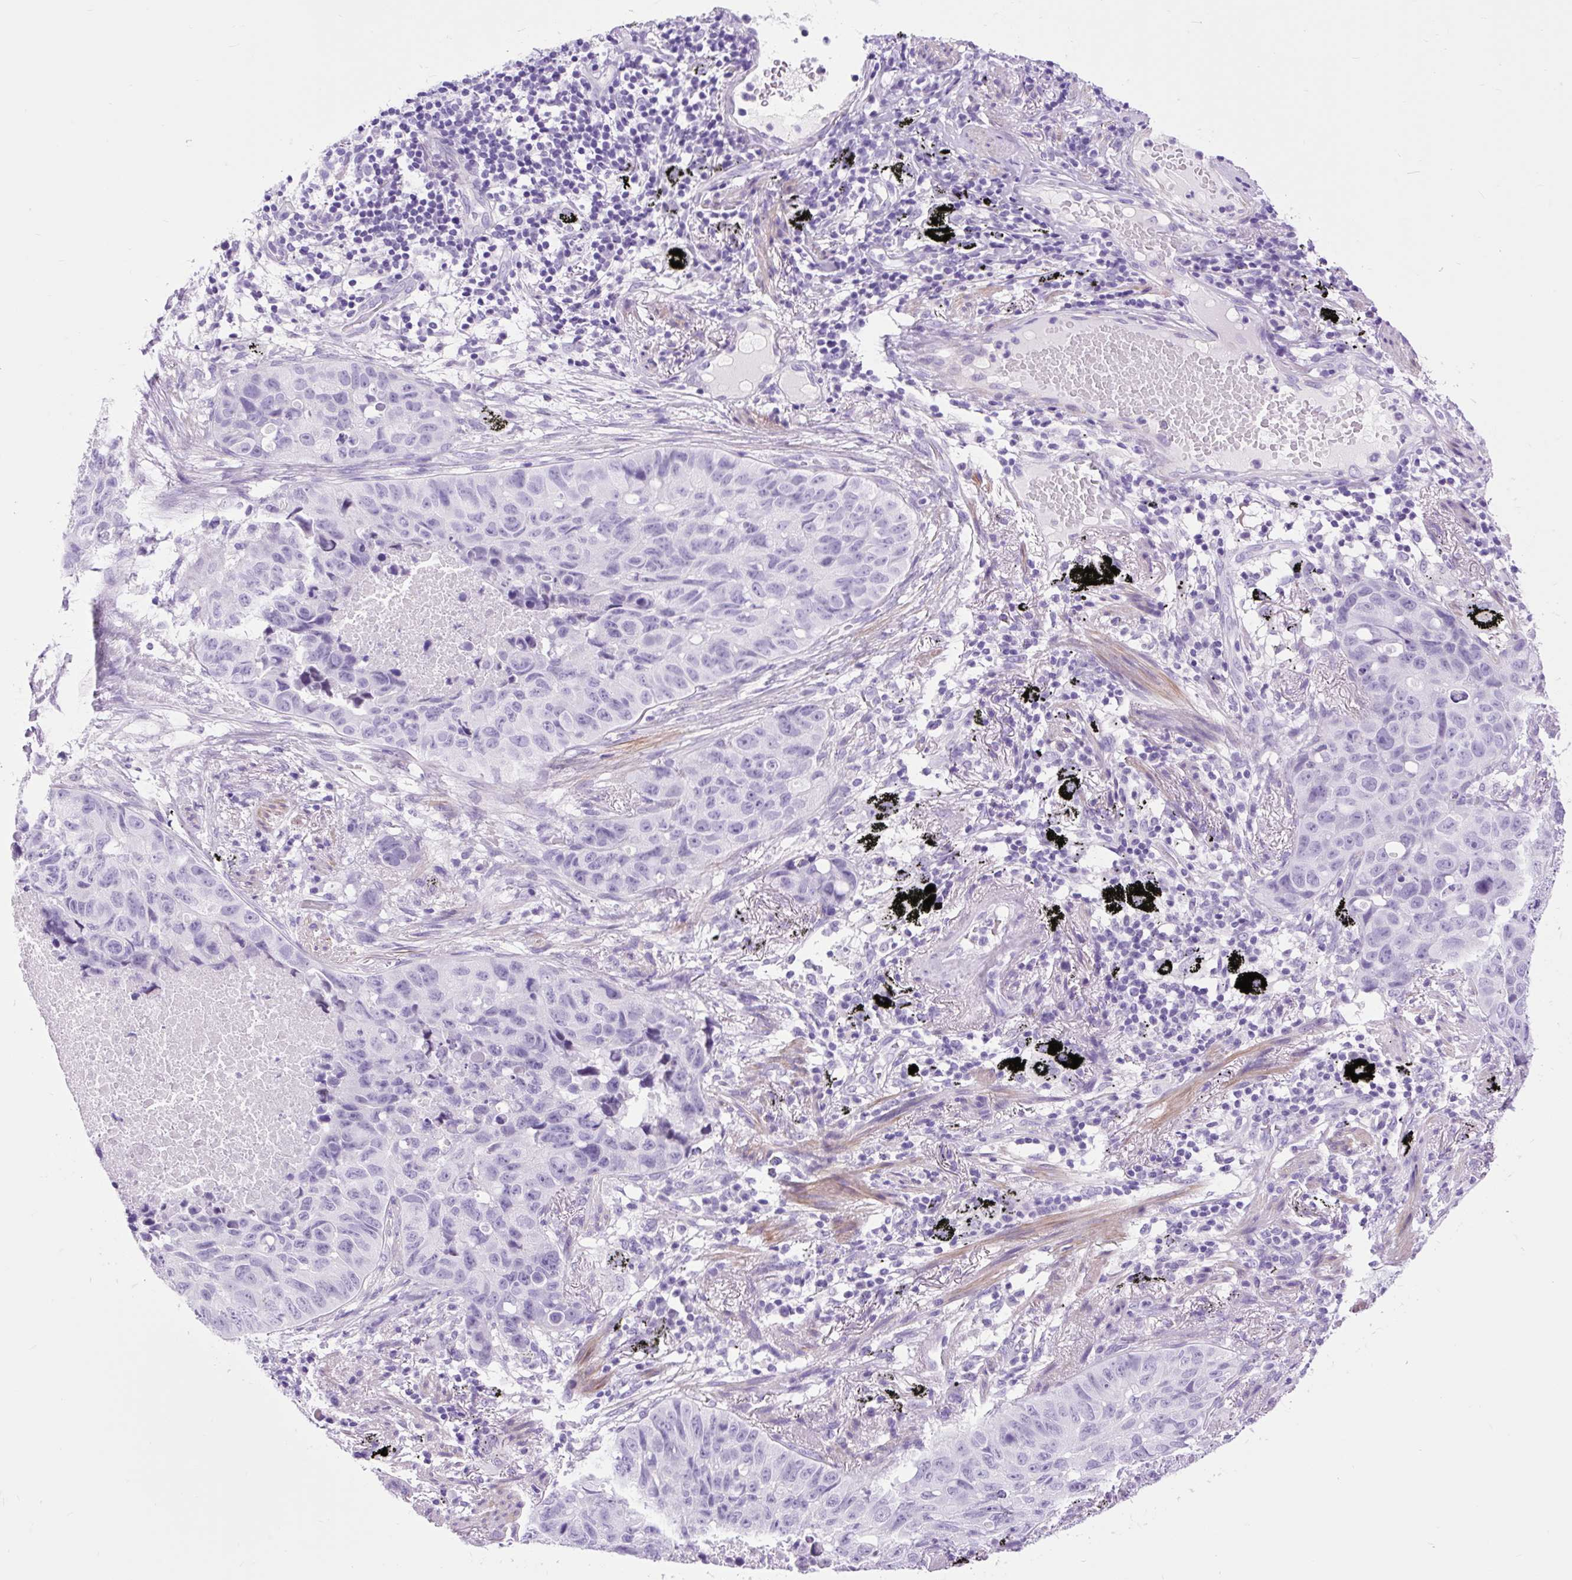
{"staining": {"intensity": "negative", "quantity": "none", "location": "none"}, "tissue": "lung cancer", "cell_type": "Tumor cells", "image_type": "cancer", "snomed": [{"axis": "morphology", "description": "Squamous cell carcinoma, NOS"}, {"axis": "topography", "description": "Lung"}], "caption": "Lung squamous cell carcinoma was stained to show a protein in brown. There is no significant staining in tumor cells.", "gene": "DPP6", "patient": {"sex": "male", "age": 60}}